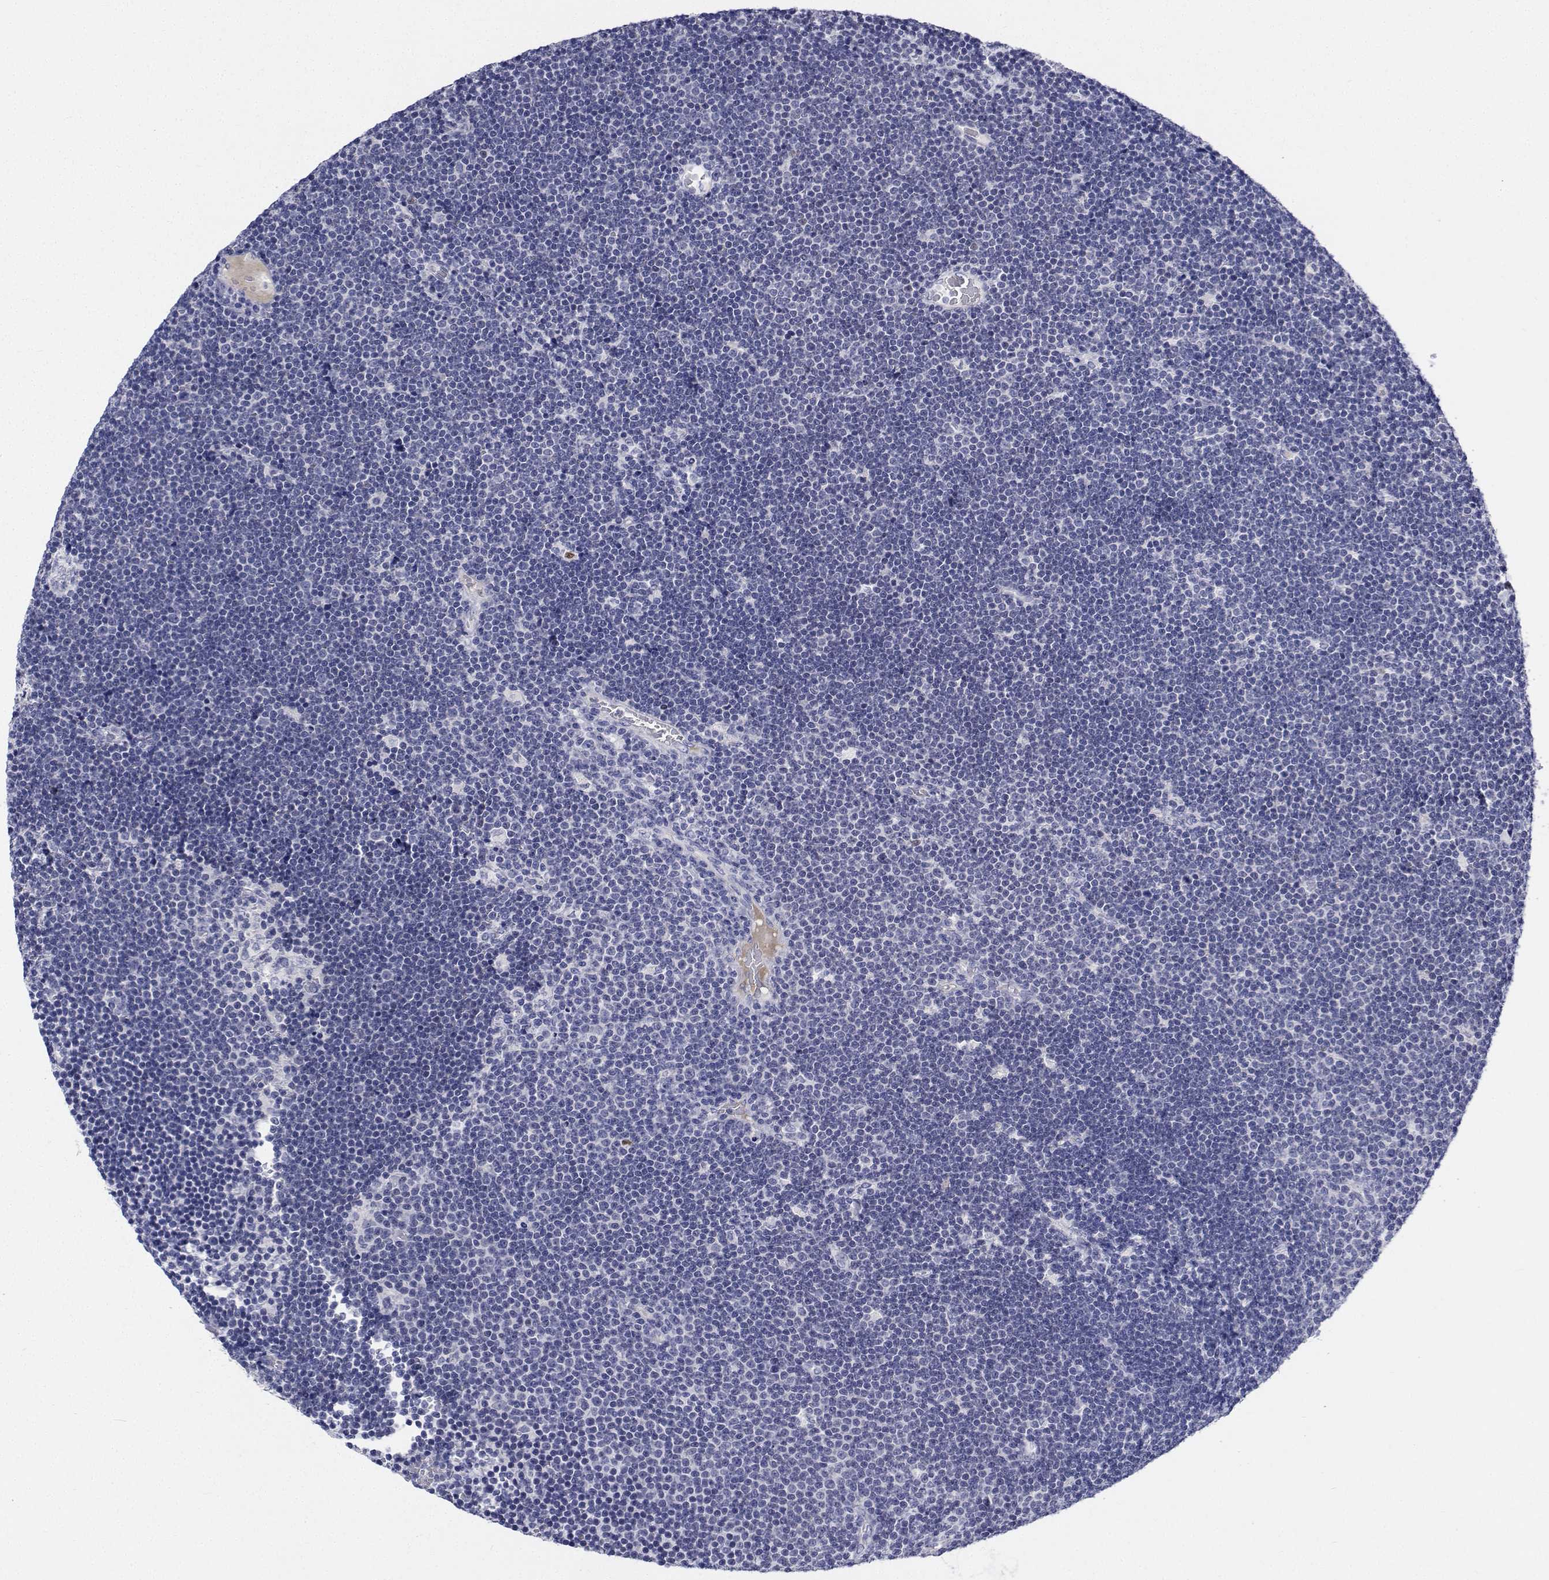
{"staining": {"intensity": "negative", "quantity": "none", "location": "none"}, "tissue": "lymphoma", "cell_type": "Tumor cells", "image_type": "cancer", "snomed": [{"axis": "morphology", "description": "Malignant lymphoma, non-Hodgkin's type, Low grade"}, {"axis": "topography", "description": "Brain"}], "caption": "Low-grade malignant lymphoma, non-Hodgkin's type was stained to show a protein in brown. There is no significant positivity in tumor cells.", "gene": "PLXNA4", "patient": {"sex": "female", "age": 66}}